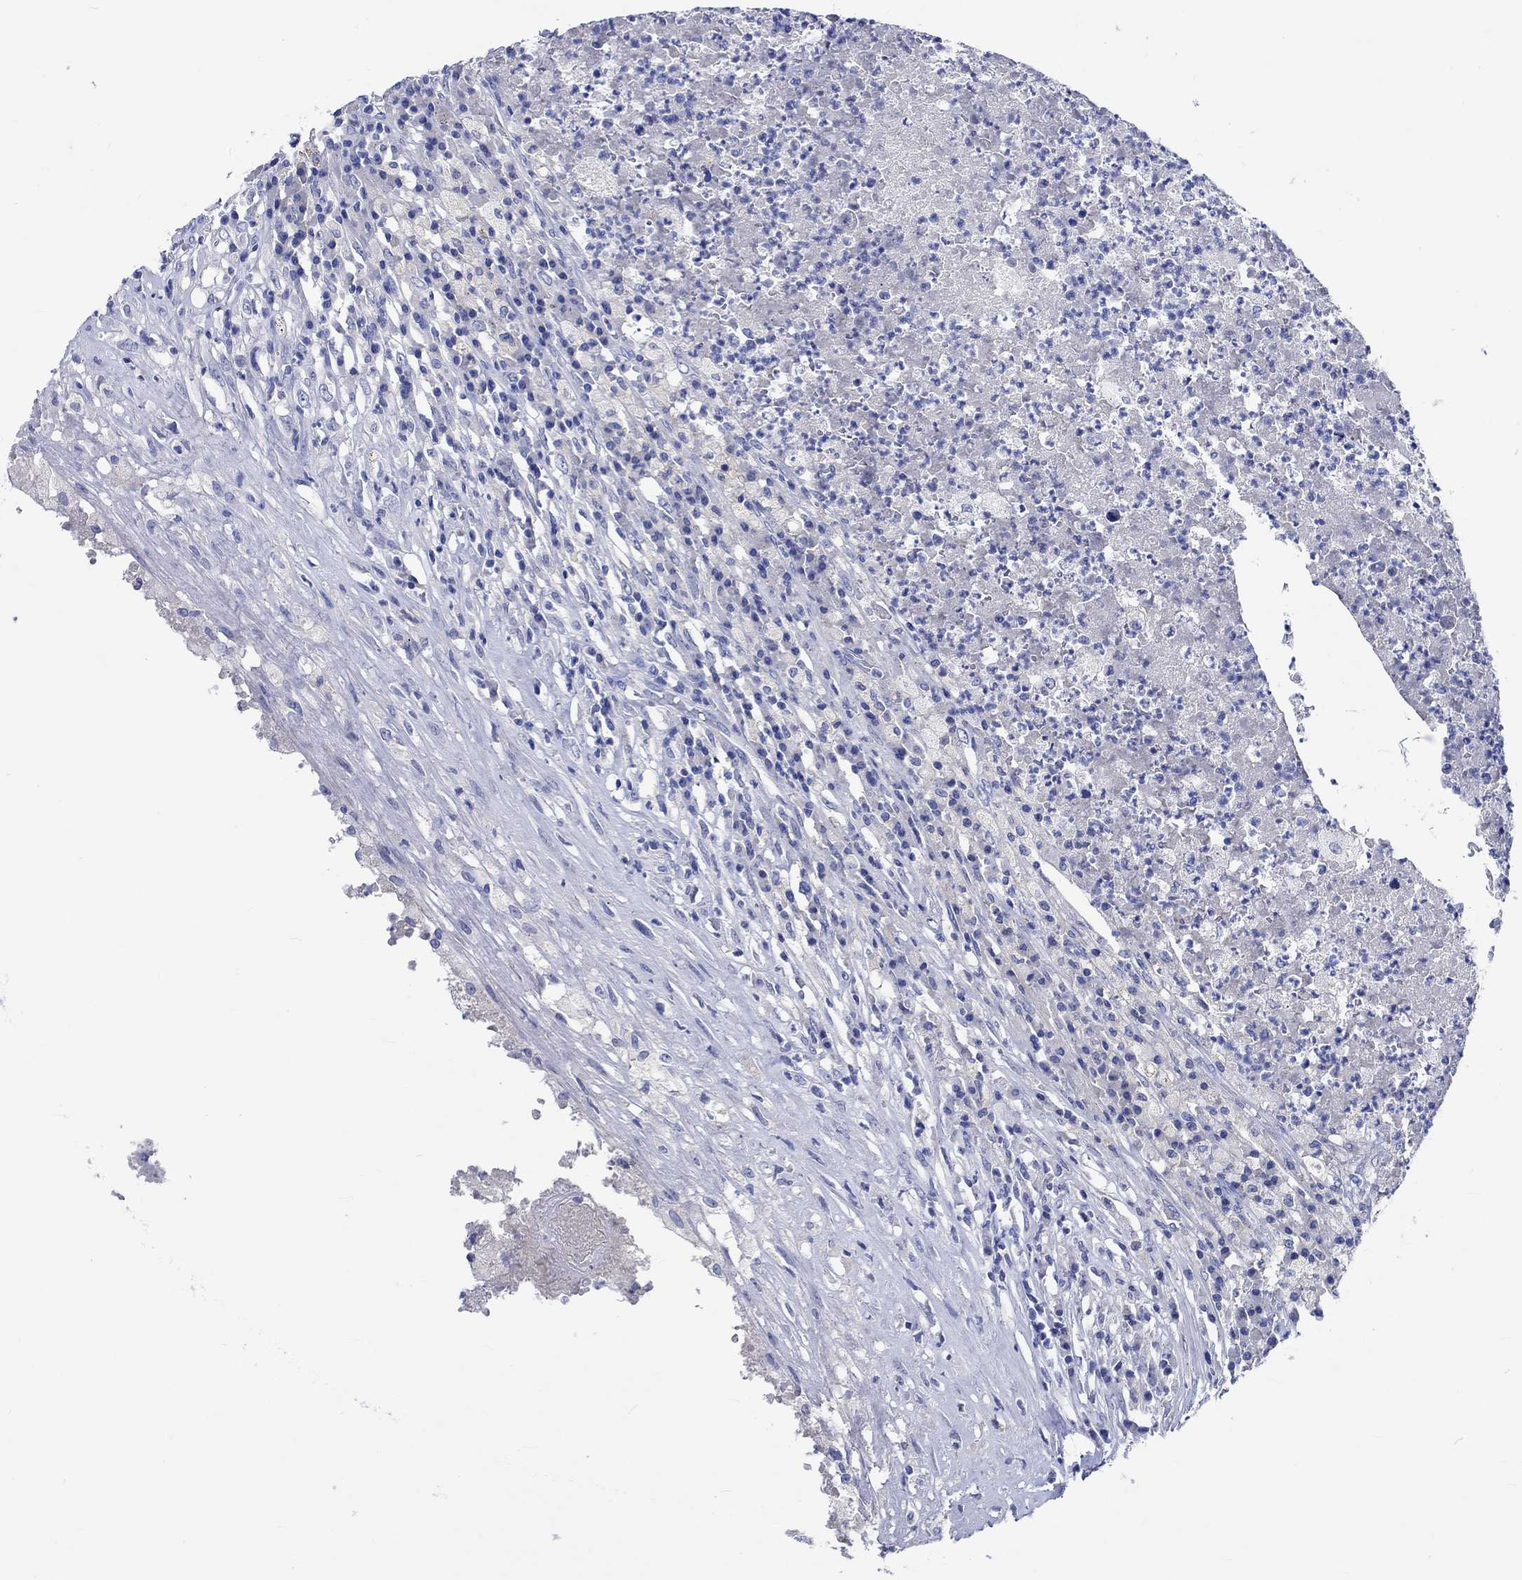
{"staining": {"intensity": "negative", "quantity": "none", "location": "none"}, "tissue": "testis cancer", "cell_type": "Tumor cells", "image_type": "cancer", "snomed": [{"axis": "morphology", "description": "Necrosis, NOS"}, {"axis": "morphology", "description": "Carcinoma, Embryonal, NOS"}, {"axis": "topography", "description": "Testis"}], "caption": "There is no significant expression in tumor cells of embryonal carcinoma (testis).", "gene": "SHISA4", "patient": {"sex": "male", "age": 19}}